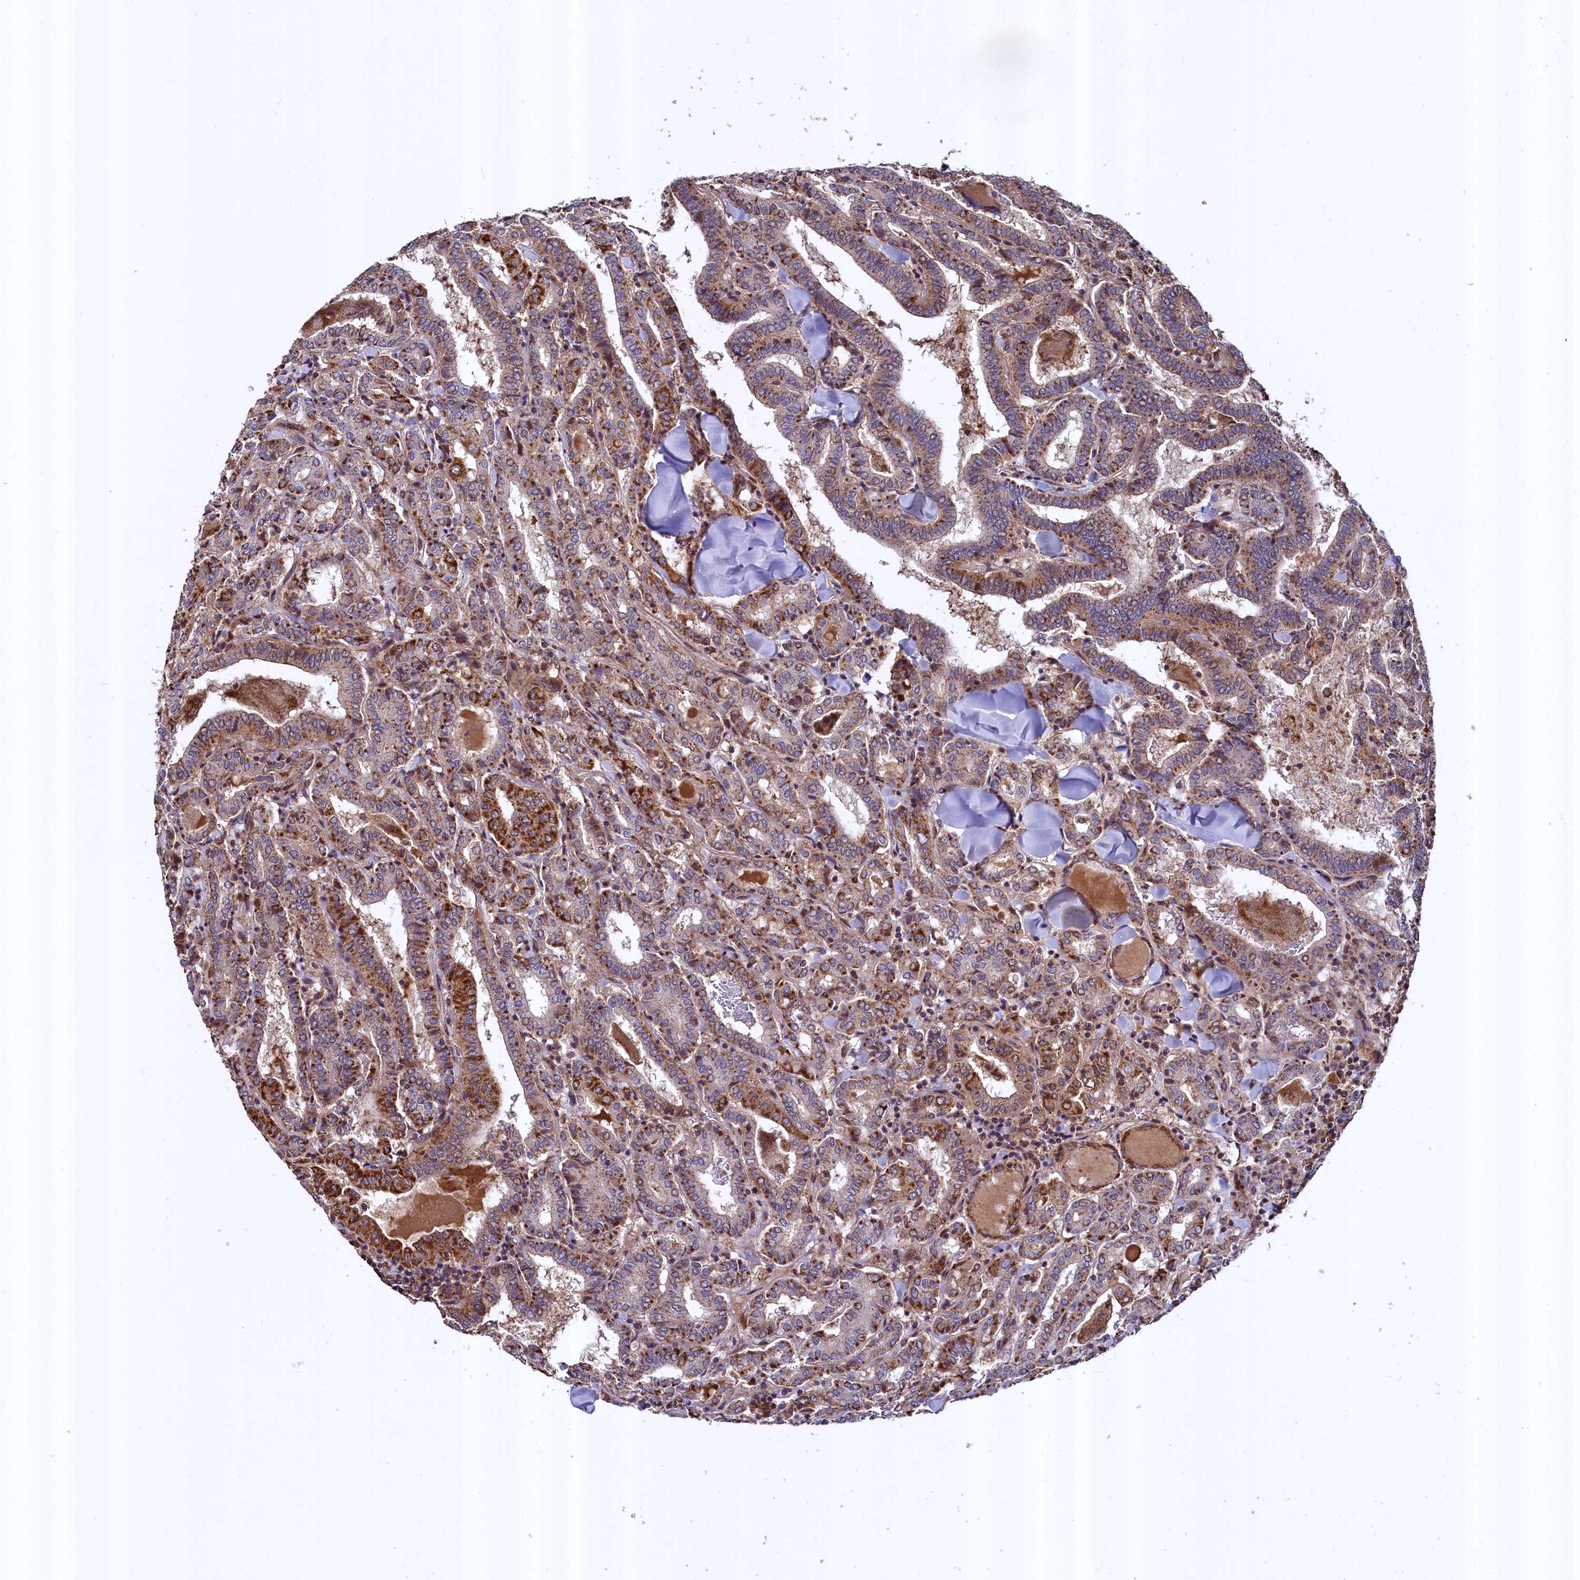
{"staining": {"intensity": "strong", "quantity": ">75%", "location": "cytoplasmic/membranous"}, "tissue": "thyroid cancer", "cell_type": "Tumor cells", "image_type": "cancer", "snomed": [{"axis": "morphology", "description": "Papillary adenocarcinoma, NOS"}, {"axis": "topography", "description": "Thyroid gland"}], "caption": "Approximately >75% of tumor cells in human thyroid papillary adenocarcinoma demonstrate strong cytoplasmic/membranous protein positivity as visualized by brown immunohistochemical staining.", "gene": "ZNF577", "patient": {"sex": "female", "age": 72}}